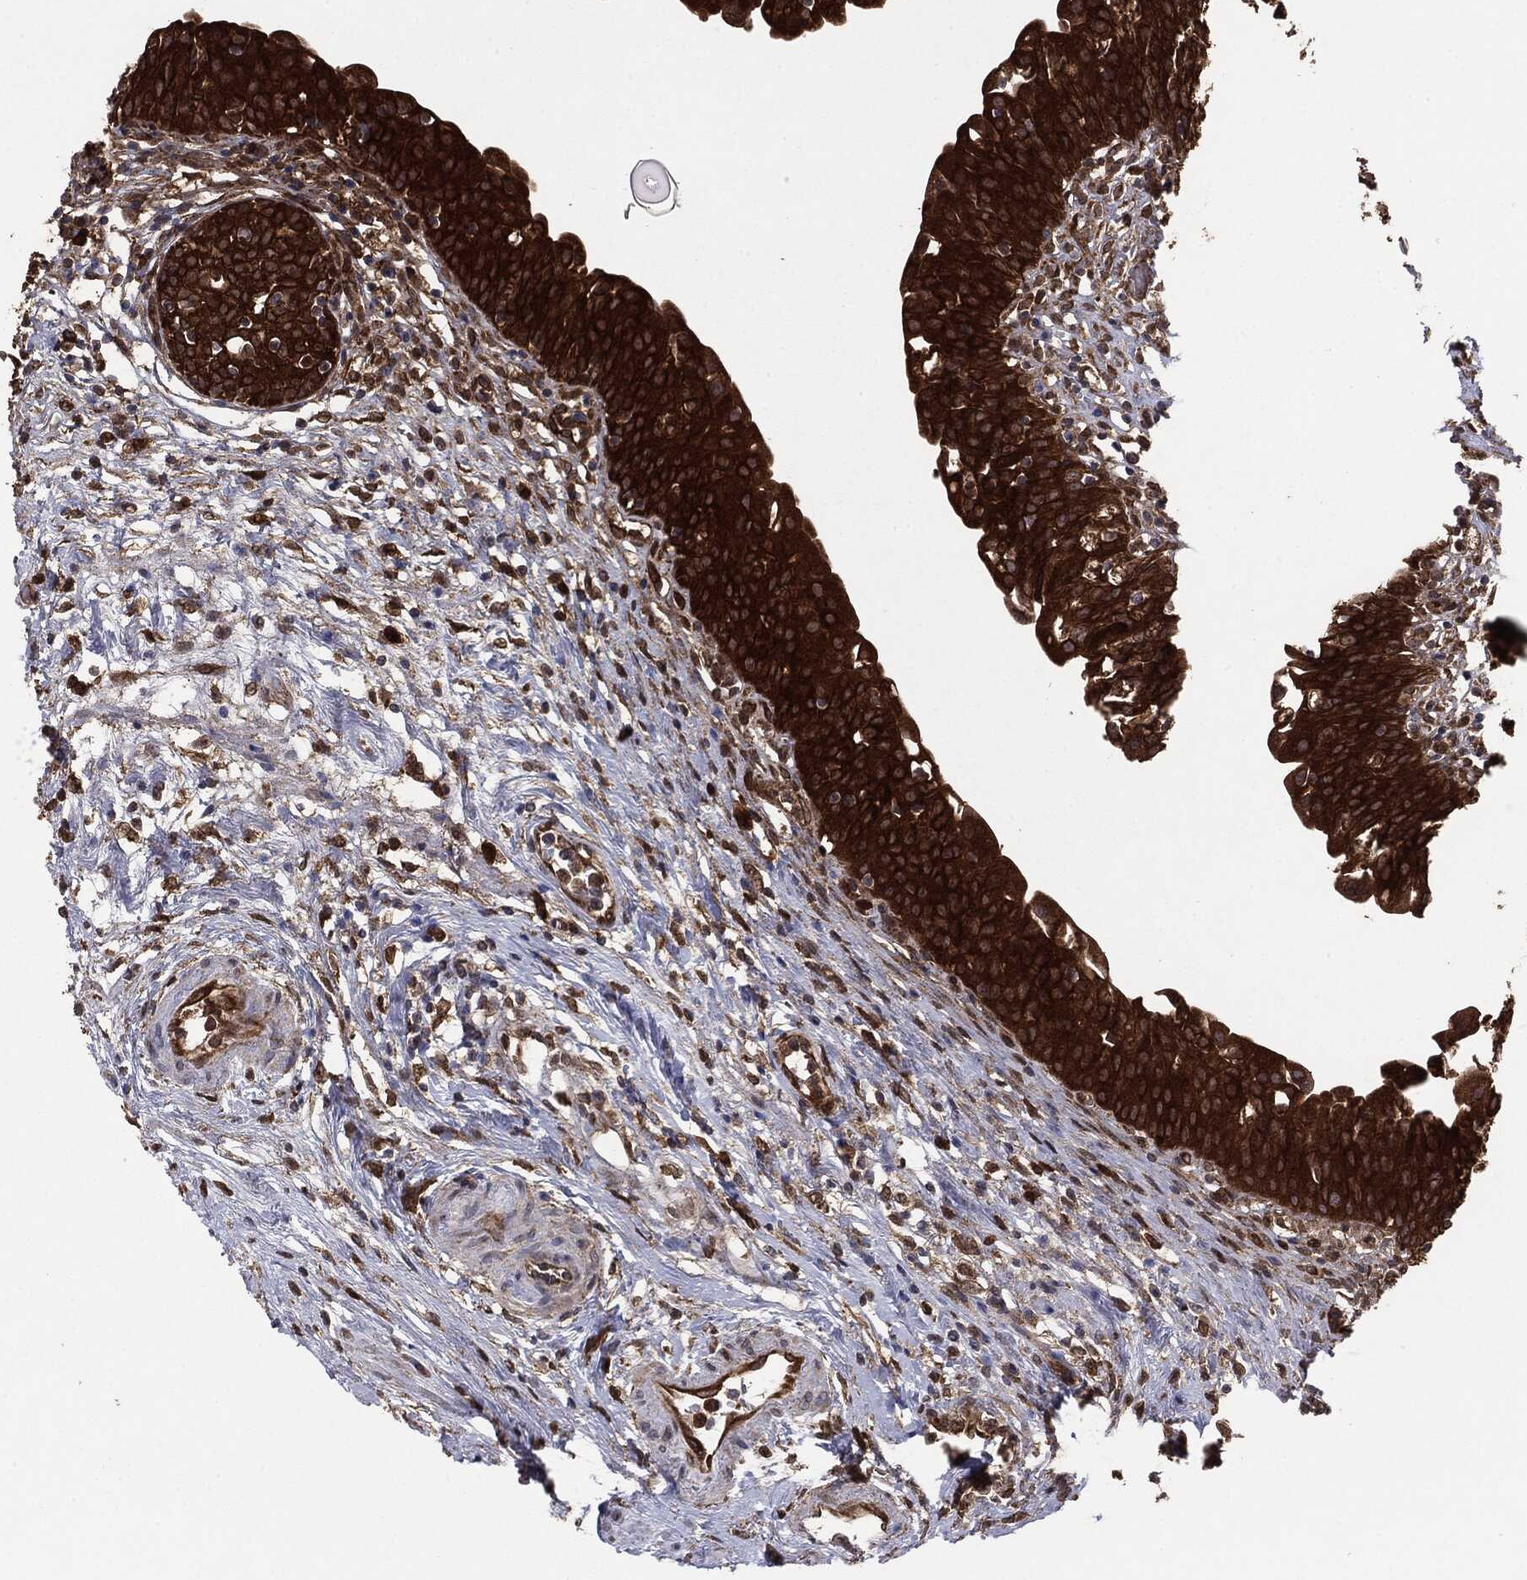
{"staining": {"intensity": "strong", "quantity": ">75%", "location": "cytoplasmic/membranous"}, "tissue": "urinary bladder", "cell_type": "Urothelial cells", "image_type": "normal", "snomed": [{"axis": "morphology", "description": "Normal tissue, NOS"}, {"axis": "topography", "description": "Urinary bladder"}], "caption": "Protein analysis of benign urinary bladder exhibits strong cytoplasmic/membranous expression in about >75% of urothelial cells. Immunohistochemistry (ihc) stains the protein of interest in brown and the nuclei are stained blue.", "gene": "NME1", "patient": {"sex": "male", "age": 76}}